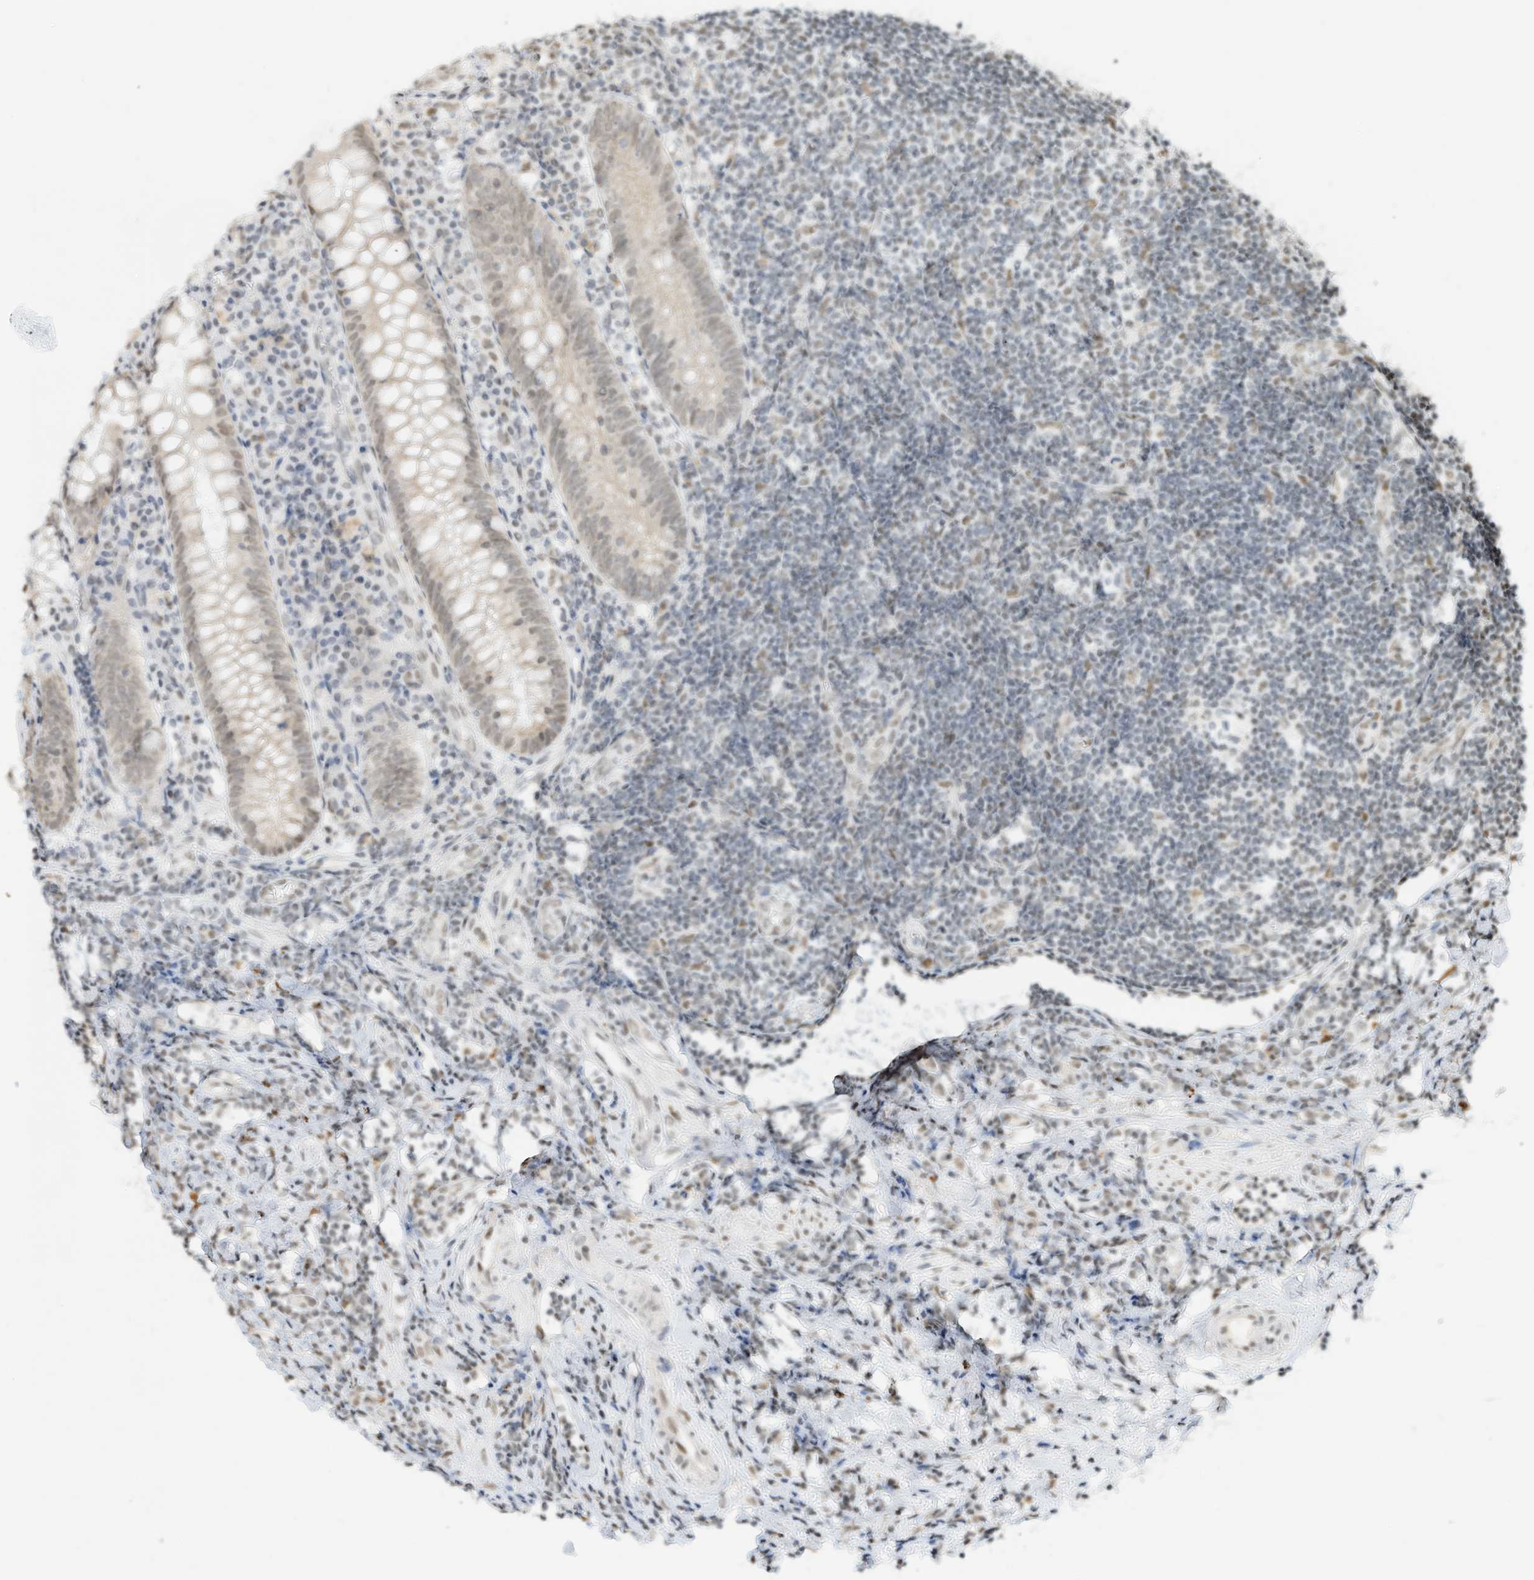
{"staining": {"intensity": "moderate", "quantity": "25%-75%", "location": "nuclear"}, "tissue": "appendix", "cell_type": "Glandular cells", "image_type": "normal", "snomed": [{"axis": "morphology", "description": "Normal tissue, NOS"}, {"axis": "topography", "description": "Appendix"}], "caption": "IHC staining of benign appendix, which reveals medium levels of moderate nuclear expression in approximately 25%-75% of glandular cells indicating moderate nuclear protein staining. The staining was performed using DAB (3,3'-diaminobenzidine) (brown) for protein detection and nuclei were counterstained in hematoxylin (blue).", "gene": "NHSL1", "patient": {"sex": "female", "age": 54}}